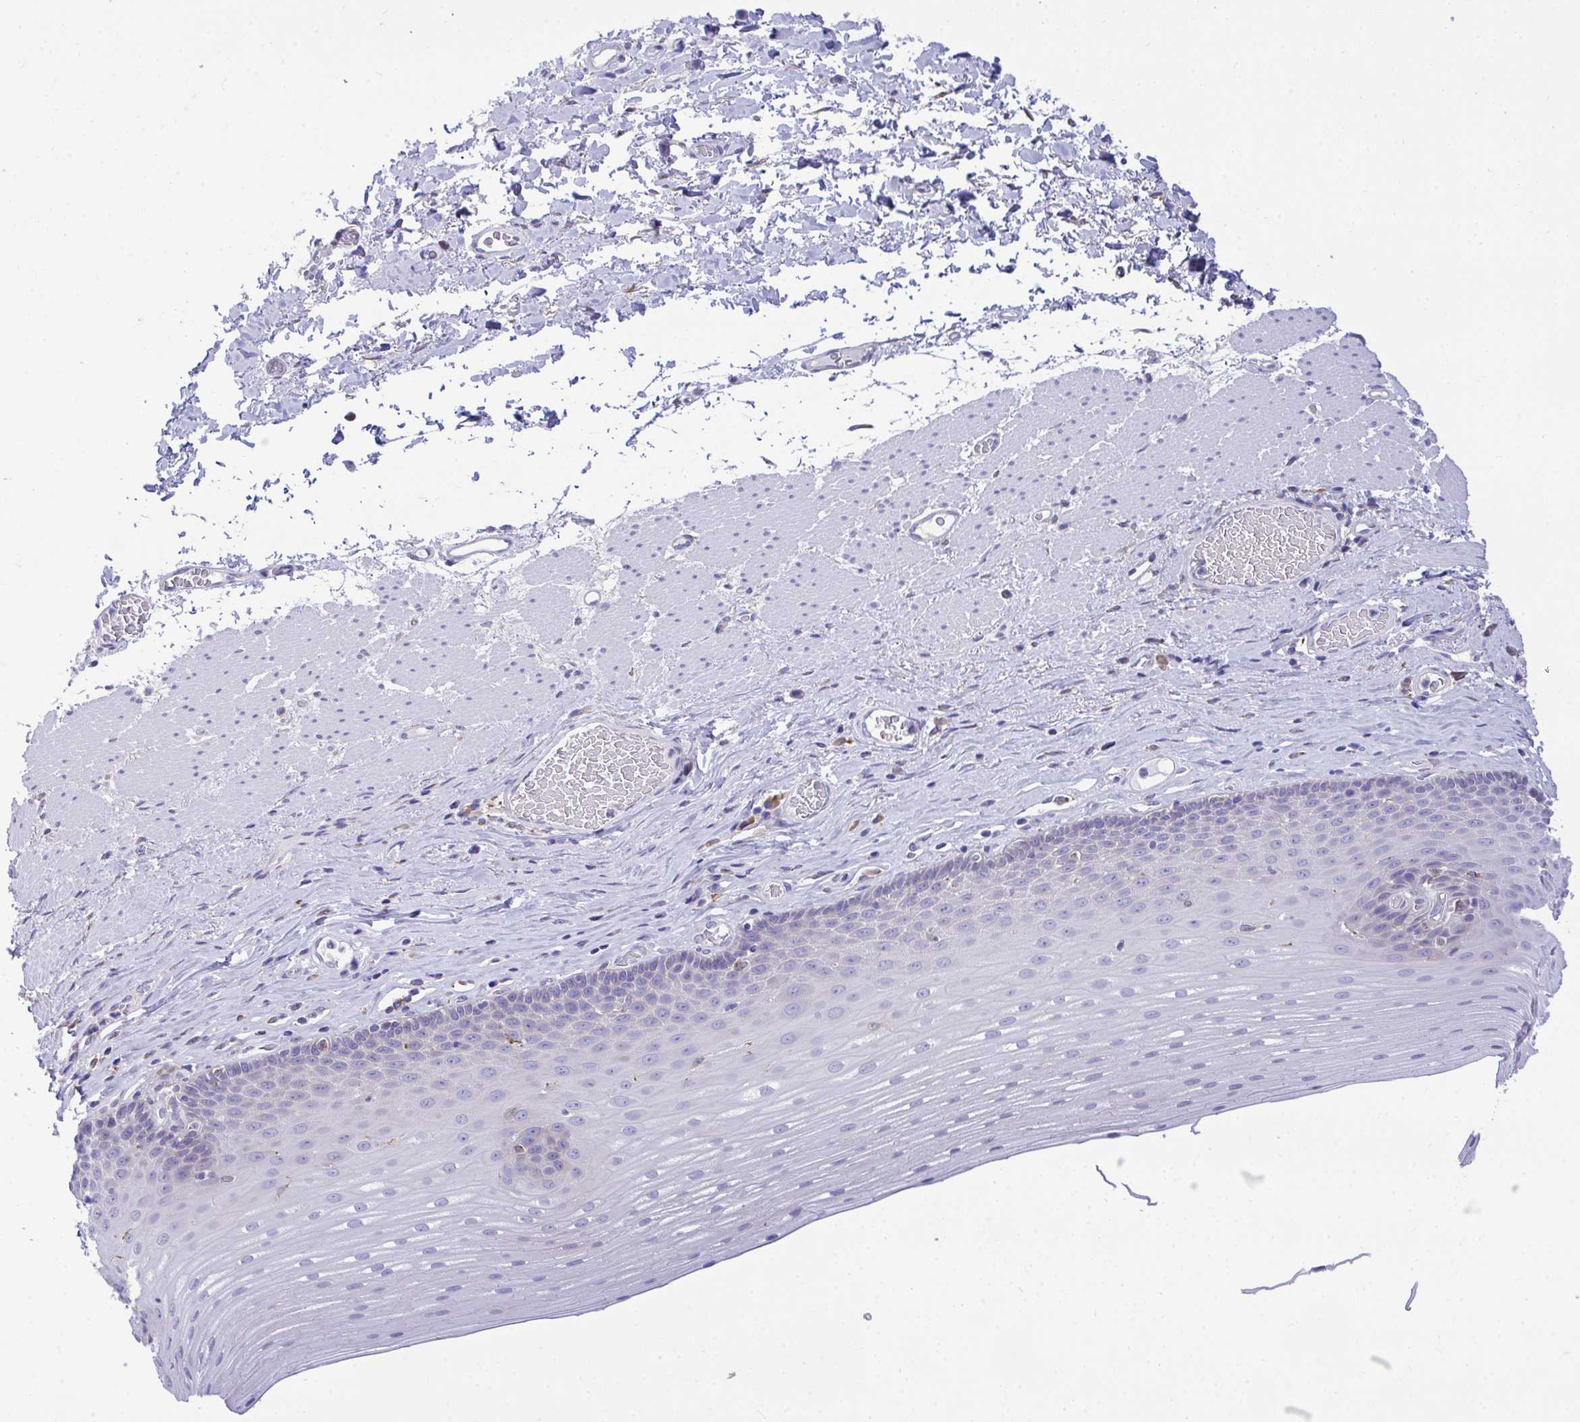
{"staining": {"intensity": "negative", "quantity": "none", "location": "none"}, "tissue": "esophagus", "cell_type": "Squamous epithelial cells", "image_type": "normal", "snomed": [{"axis": "morphology", "description": "Normal tissue, NOS"}, {"axis": "topography", "description": "Esophagus"}], "caption": "Immunohistochemistry (IHC) micrograph of normal esophagus: human esophagus stained with DAB displays no significant protein staining in squamous epithelial cells.", "gene": "PIGK", "patient": {"sex": "male", "age": 62}}